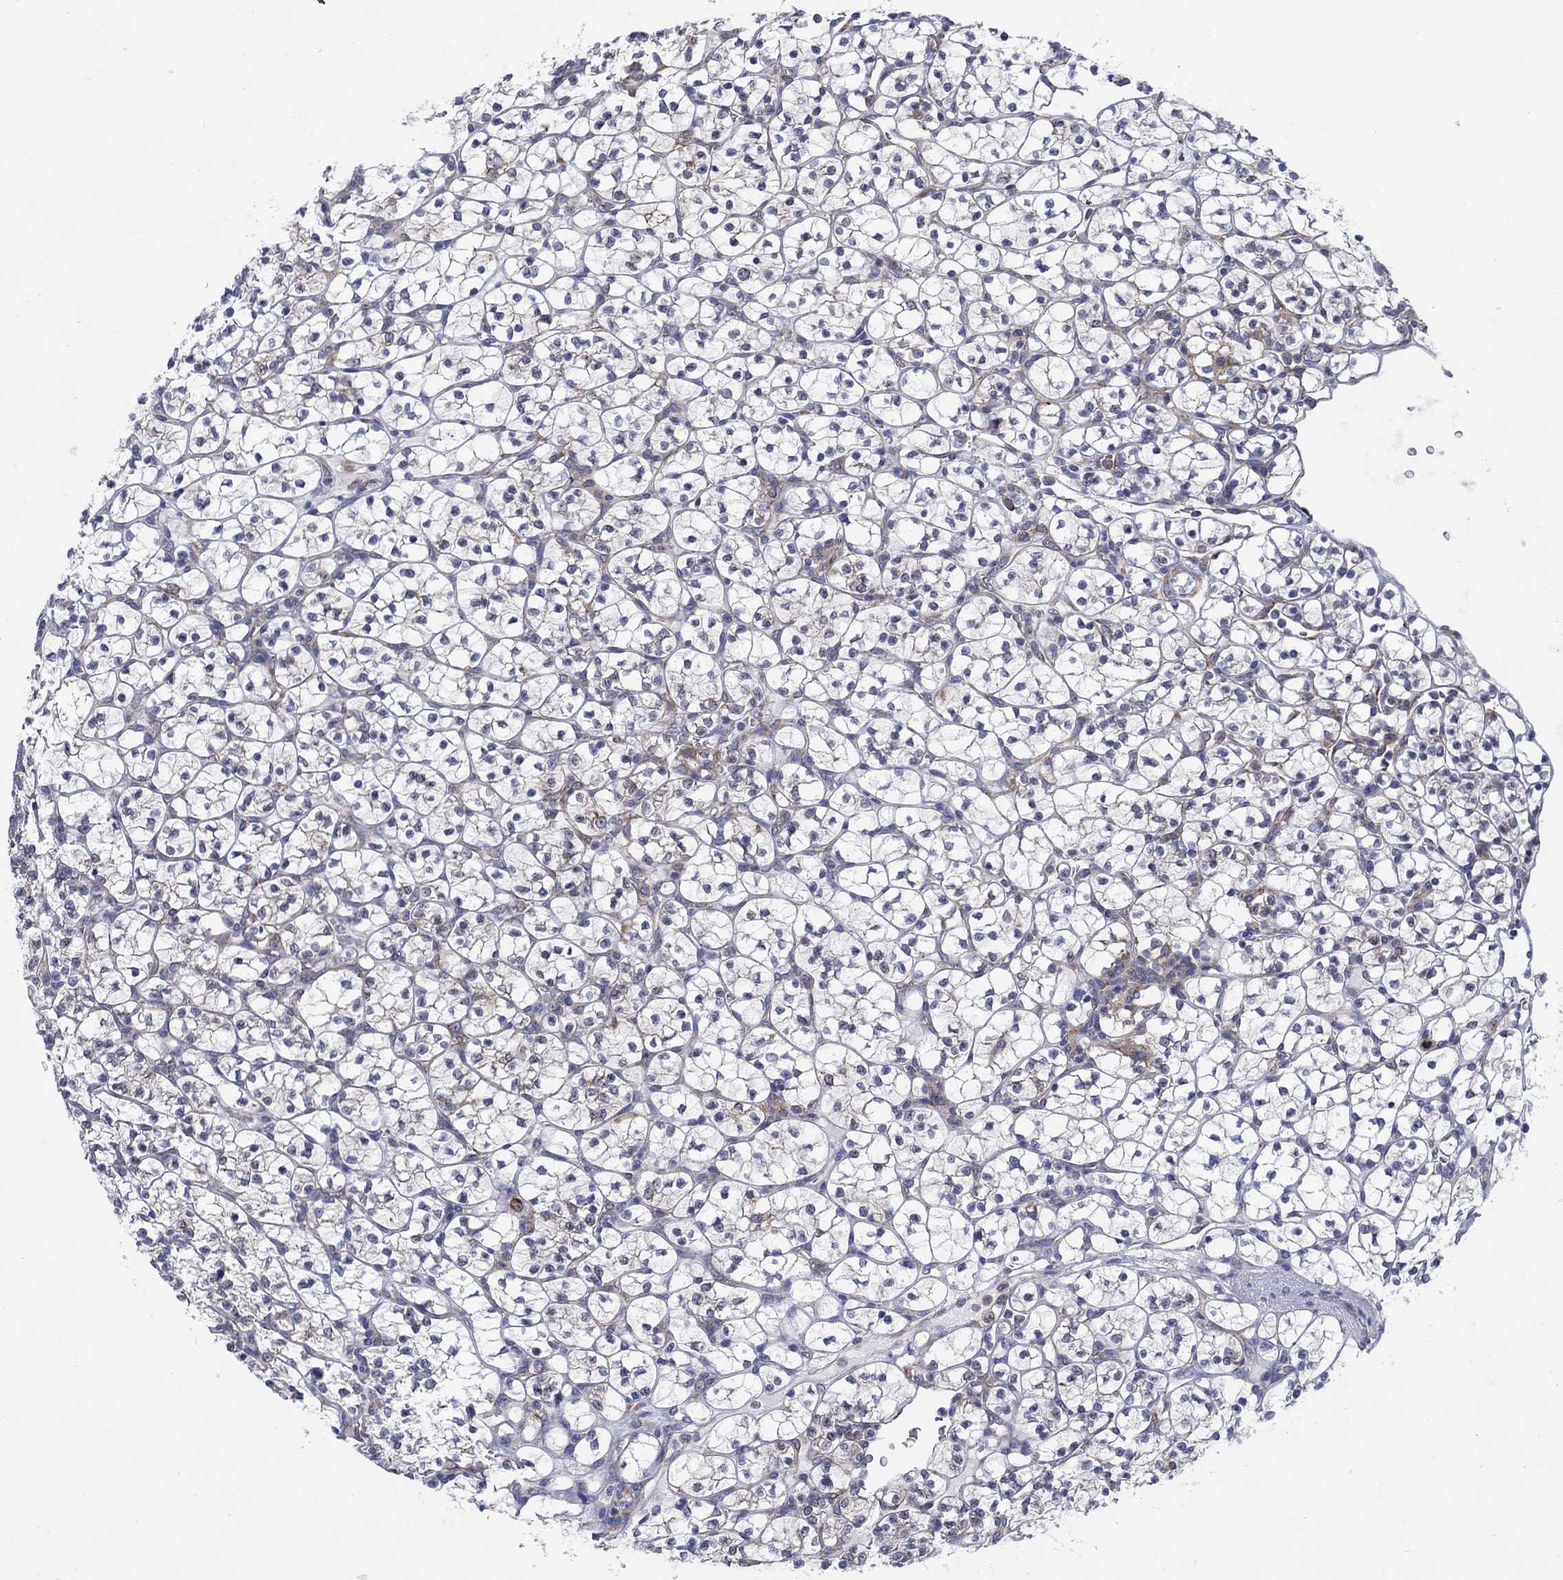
{"staining": {"intensity": "moderate", "quantity": "<25%", "location": "cytoplasmic/membranous"}, "tissue": "renal cancer", "cell_type": "Tumor cells", "image_type": "cancer", "snomed": [{"axis": "morphology", "description": "Adenocarcinoma, NOS"}, {"axis": "topography", "description": "Kidney"}], "caption": "Human renal cancer stained with a brown dye exhibits moderate cytoplasmic/membranous positive staining in approximately <25% of tumor cells.", "gene": "TMEM59", "patient": {"sex": "female", "age": 89}}